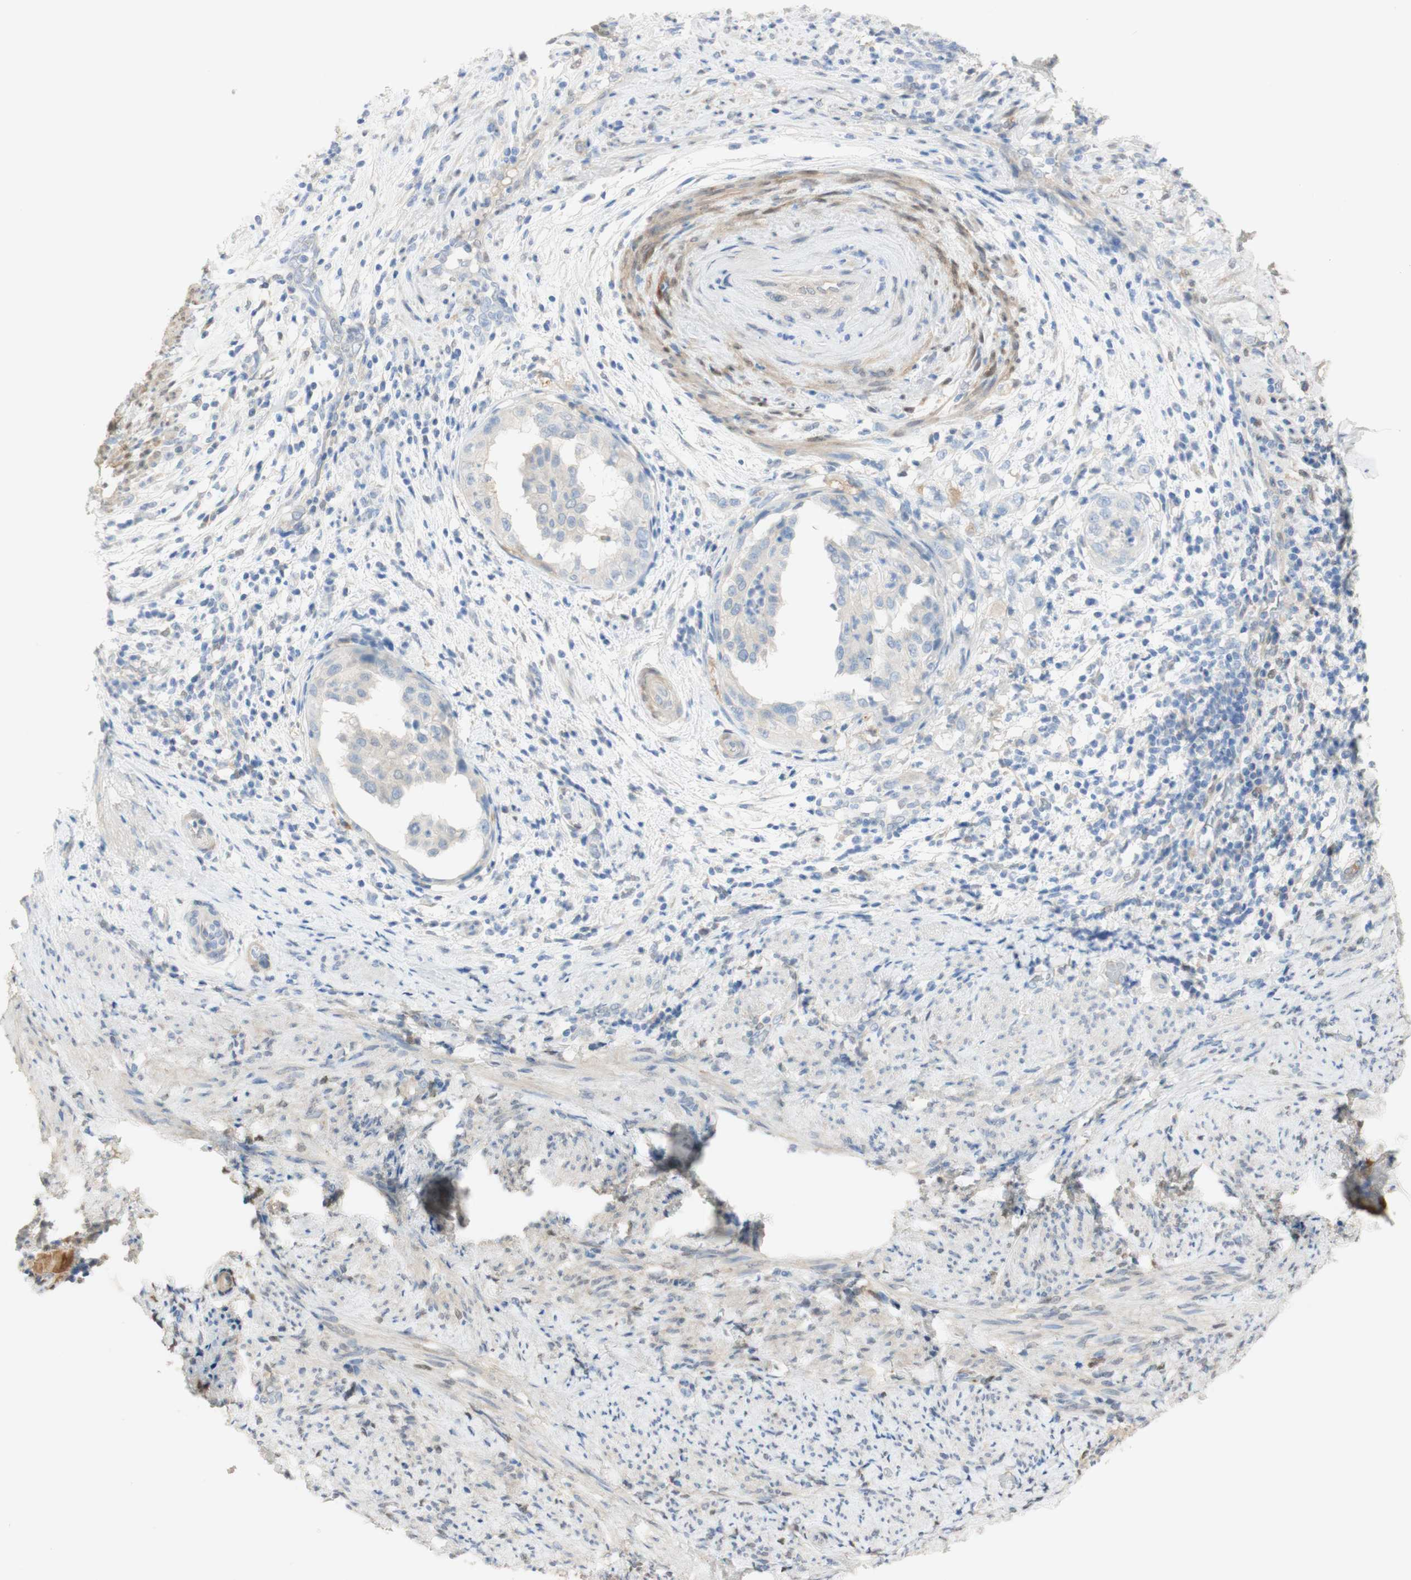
{"staining": {"intensity": "negative", "quantity": "none", "location": "none"}, "tissue": "endometrial cancer", "cell_type": "Tumor cells", "image_type": "cancer", "snomed": [{"axis": "morphology", "description": "Adenocarcinoma, NOS"}, {"axis": "topography", "description": "Endometrium"}], "caption": "High magnification brightfield microscopy of endometrial adenocarcinoma stained with DAB (brown) and counterstained with hematoxylin (blue): tumor cells show no significant staining.", "gene": "SELENBP1", "patient": {"sex": "female", "age": 85}}